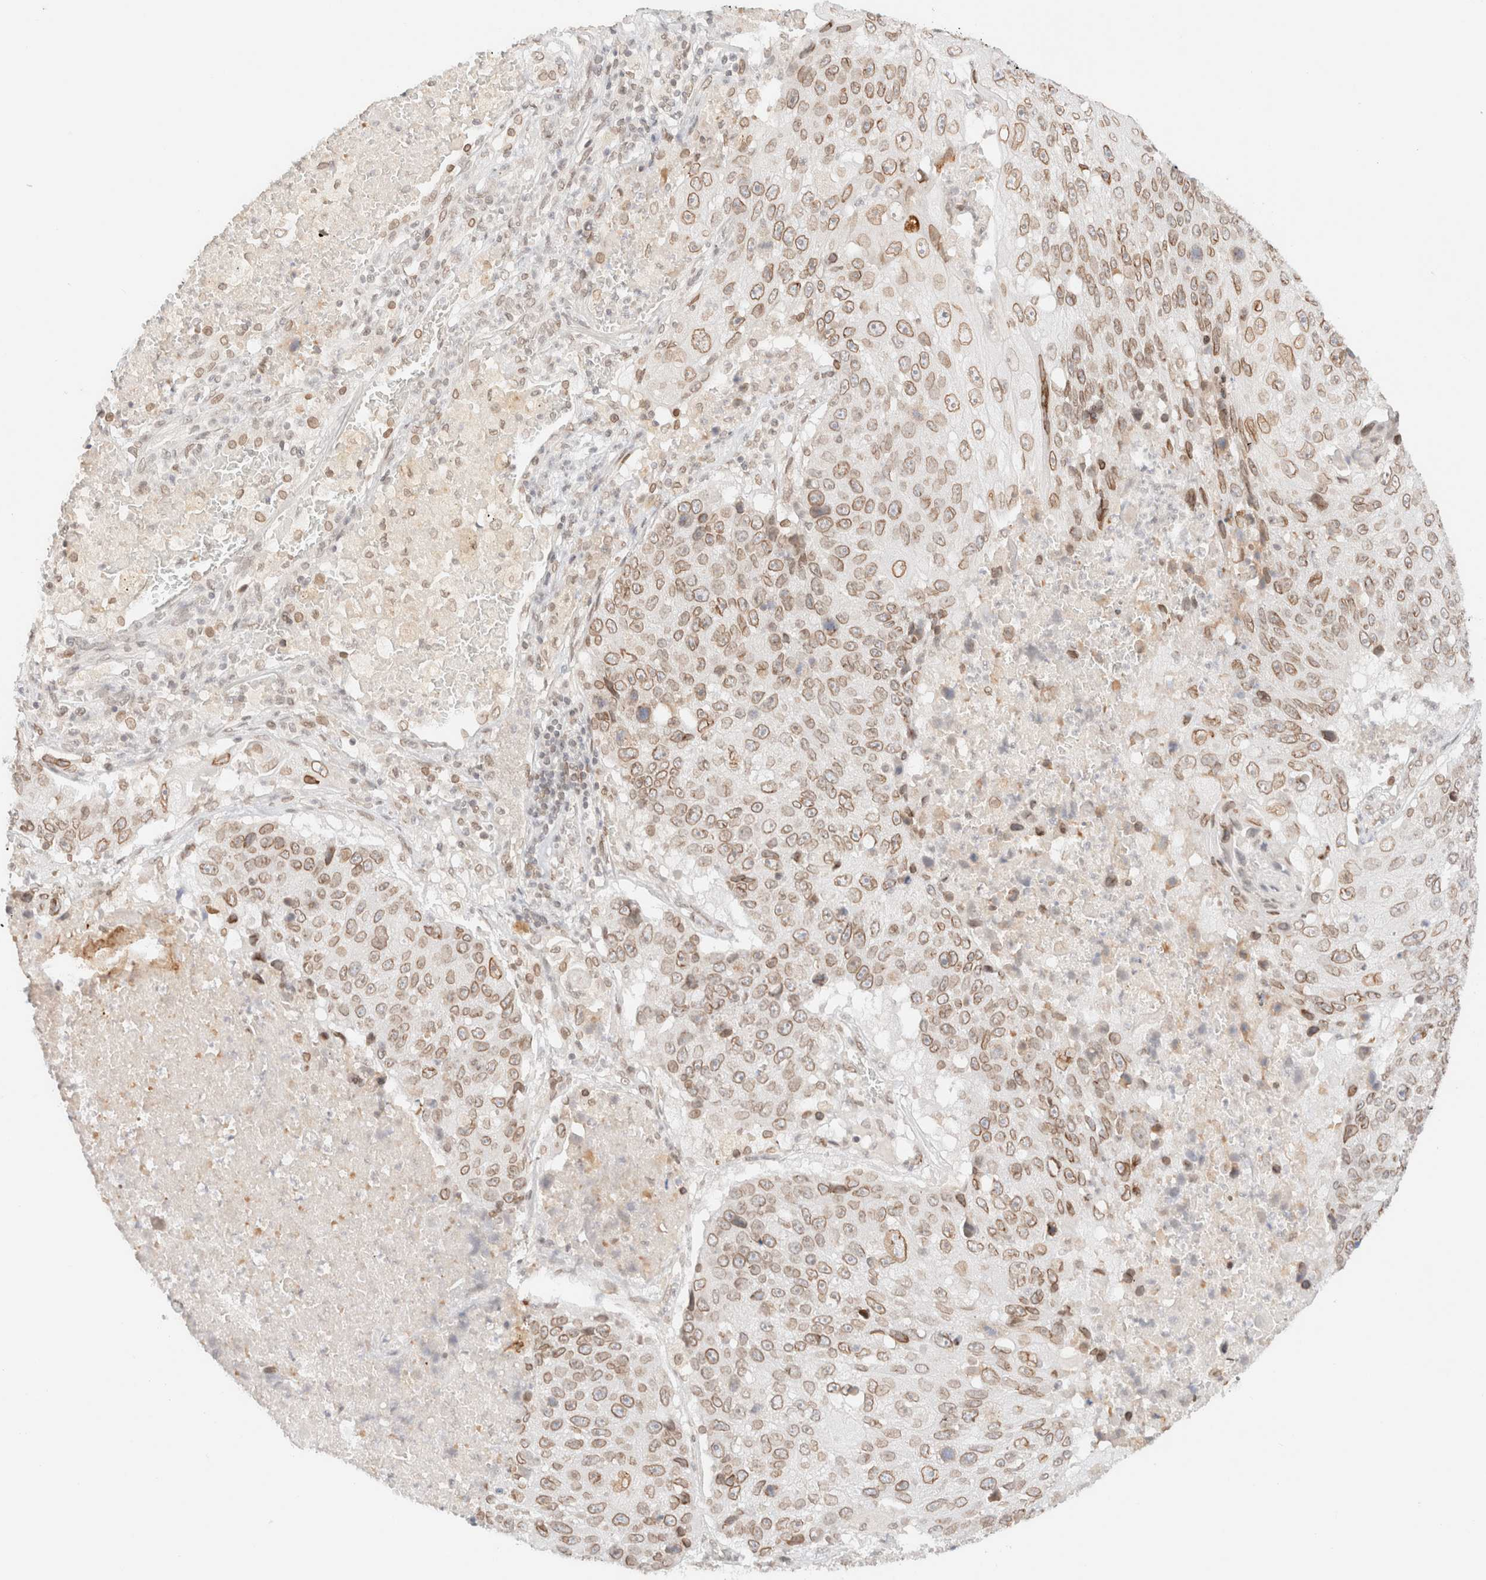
{"staining": {"intensity": "weak", "quantity": ">75%", "location": "cytoplasmic/membranous,nuclear"}, "tissue": "lung cancer", "cell_type": "Tumor cells", "image_type": "cancer", "snomed": [{"axis": "morphology", "description": "Squamous cell carcinoma, NOS"}, {"axis": "topography", "description": "Lung"}], "caption": "About >75% of tumor cells in lung cancer exhibit weak cytoplasmic/membranous and nuclear protein positivity as visualized by brown immunohistochemical staining.", "gene": "ZNF770", "patient": {"sex": "male", "age": 61}}